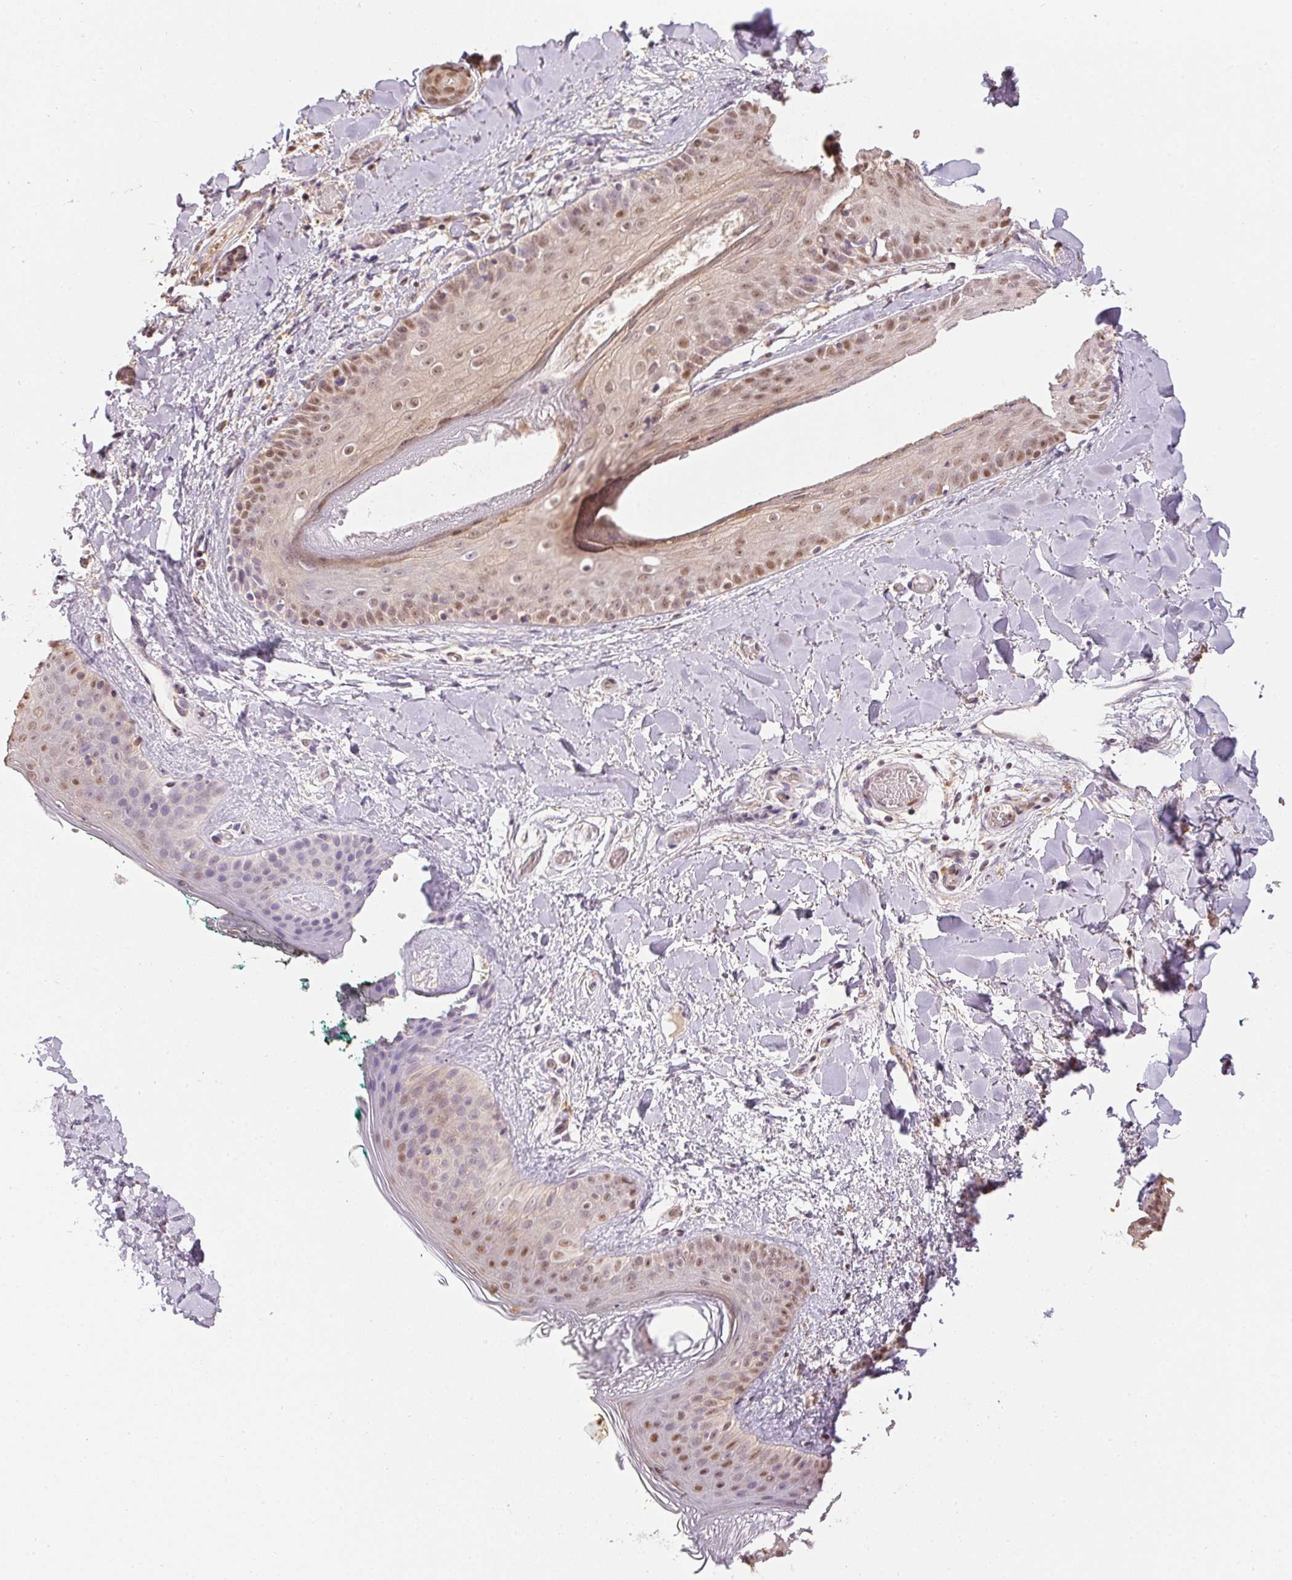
{"staining": {"intensity": "weak", "quantity": "<25%", "location": "nuclear"}, "tissue": "skin", "cell_type": "Fibroblasts", "image_type": "normal", "snomed": [{"axis": "morphology", "description": "Normal tissue, NOS"}, {"axis": "topography", "description": "Skin"}], "caption": "An immunohistochemistry (IHC) micrograph of benign skin is shown. There is no staining in fibroblasts of skin. (Immunohistochemistry, brightfield microscopy, high magnification).", "gene": "TPI1", "patient": {"sex": "female", "age": 34}}